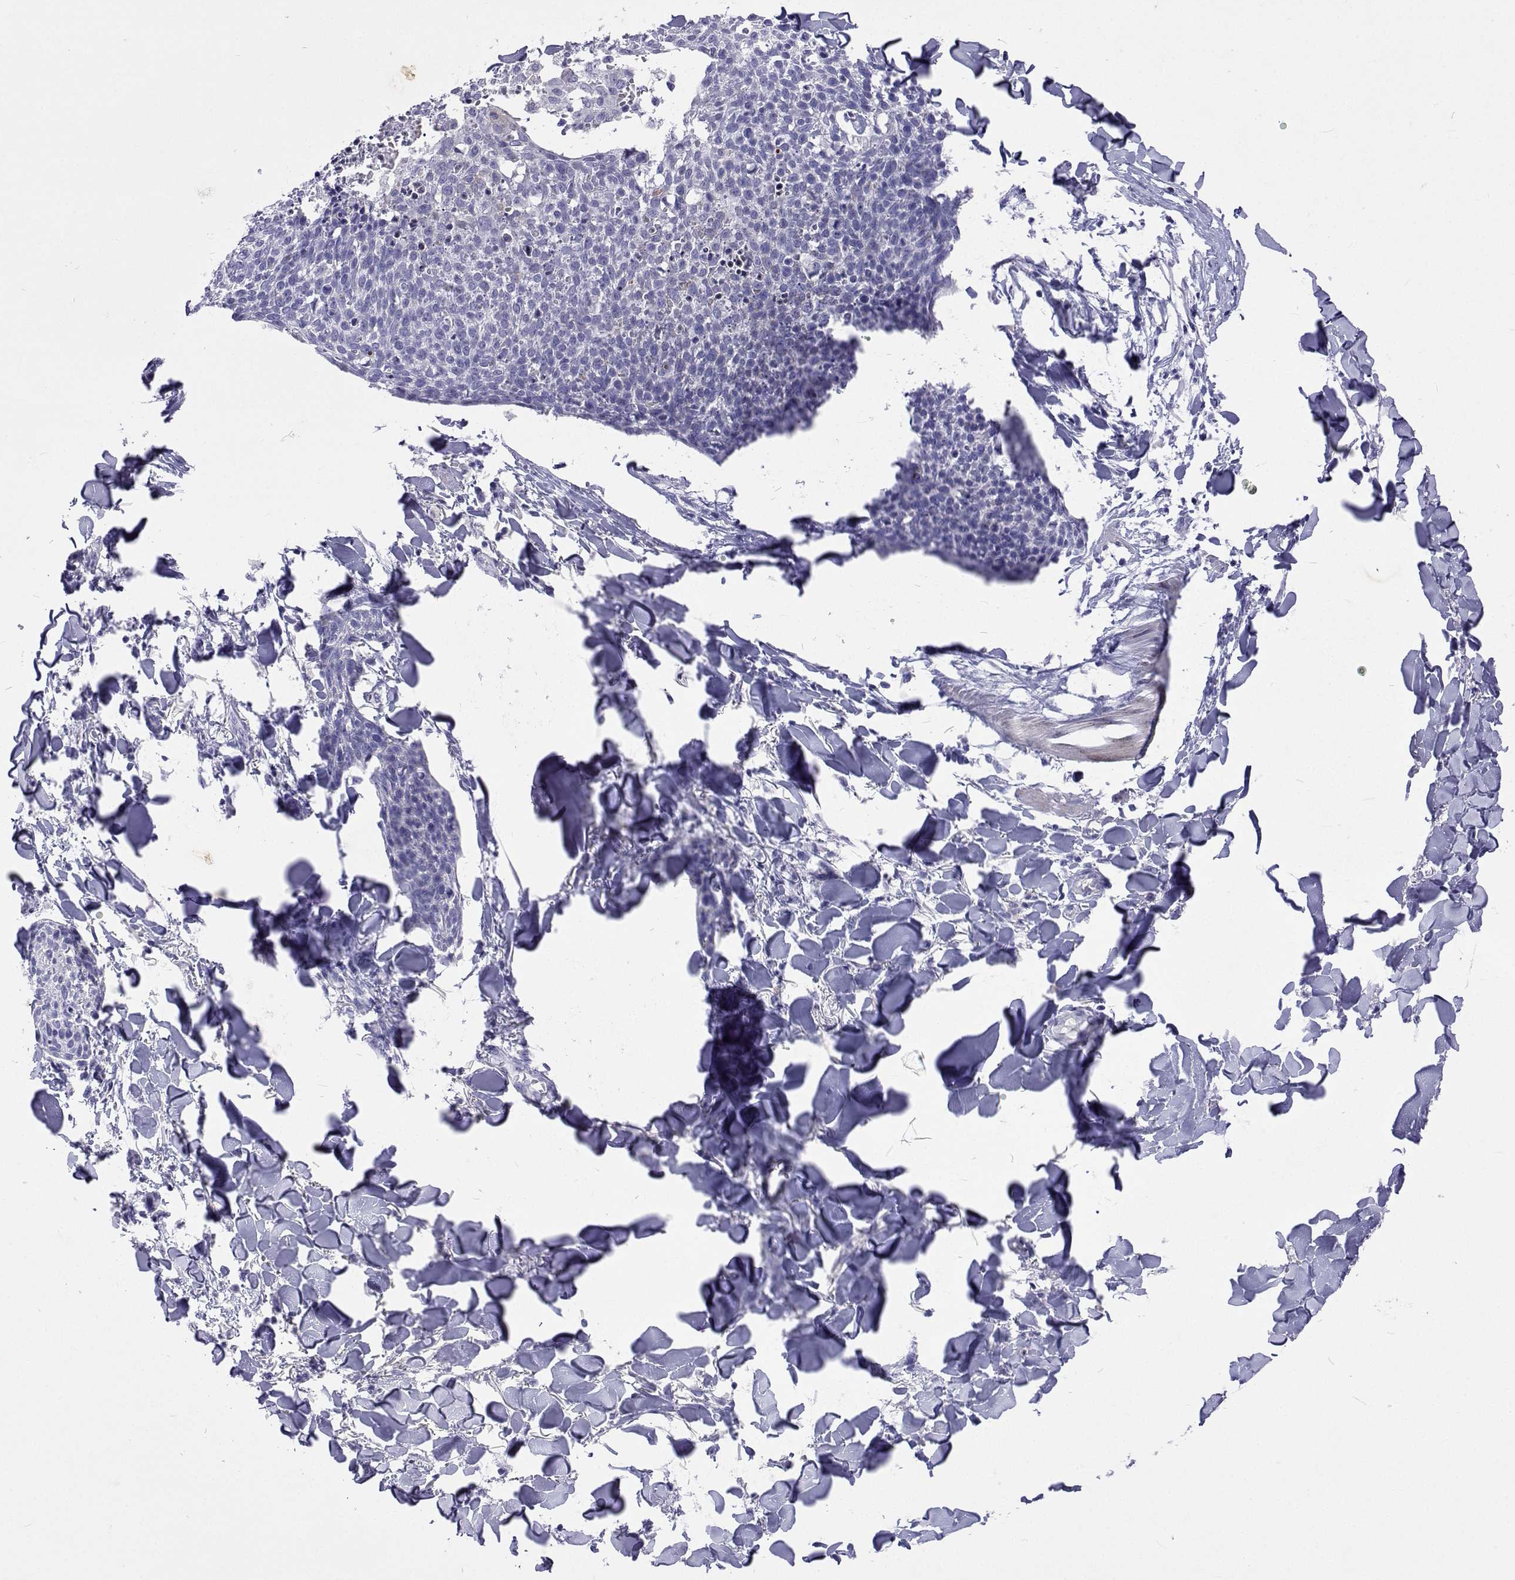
{"staining": {"intensity": "negative", "quantity": "none", "location": "none"}, "tissue": "skin cancer", "cell_type": "Tumor cells", "image_type": "cancer", "snomed": [{"axis": "morphology", "description": "Squamous cell carcinoma, NOS"}, {"axis": "topography", "description": "Skin"}, {"axis": "topography", "description": "Vulva"}], "caption": "DAB (3,3'-diaminobenzidine) immunohistochemical staining of human skin cancer (squamous cell carcinoma) demonstrates no significant expression in tumor cells.", "gene": "UMODL1", "patient": {"sex": "female", "age": 75}}